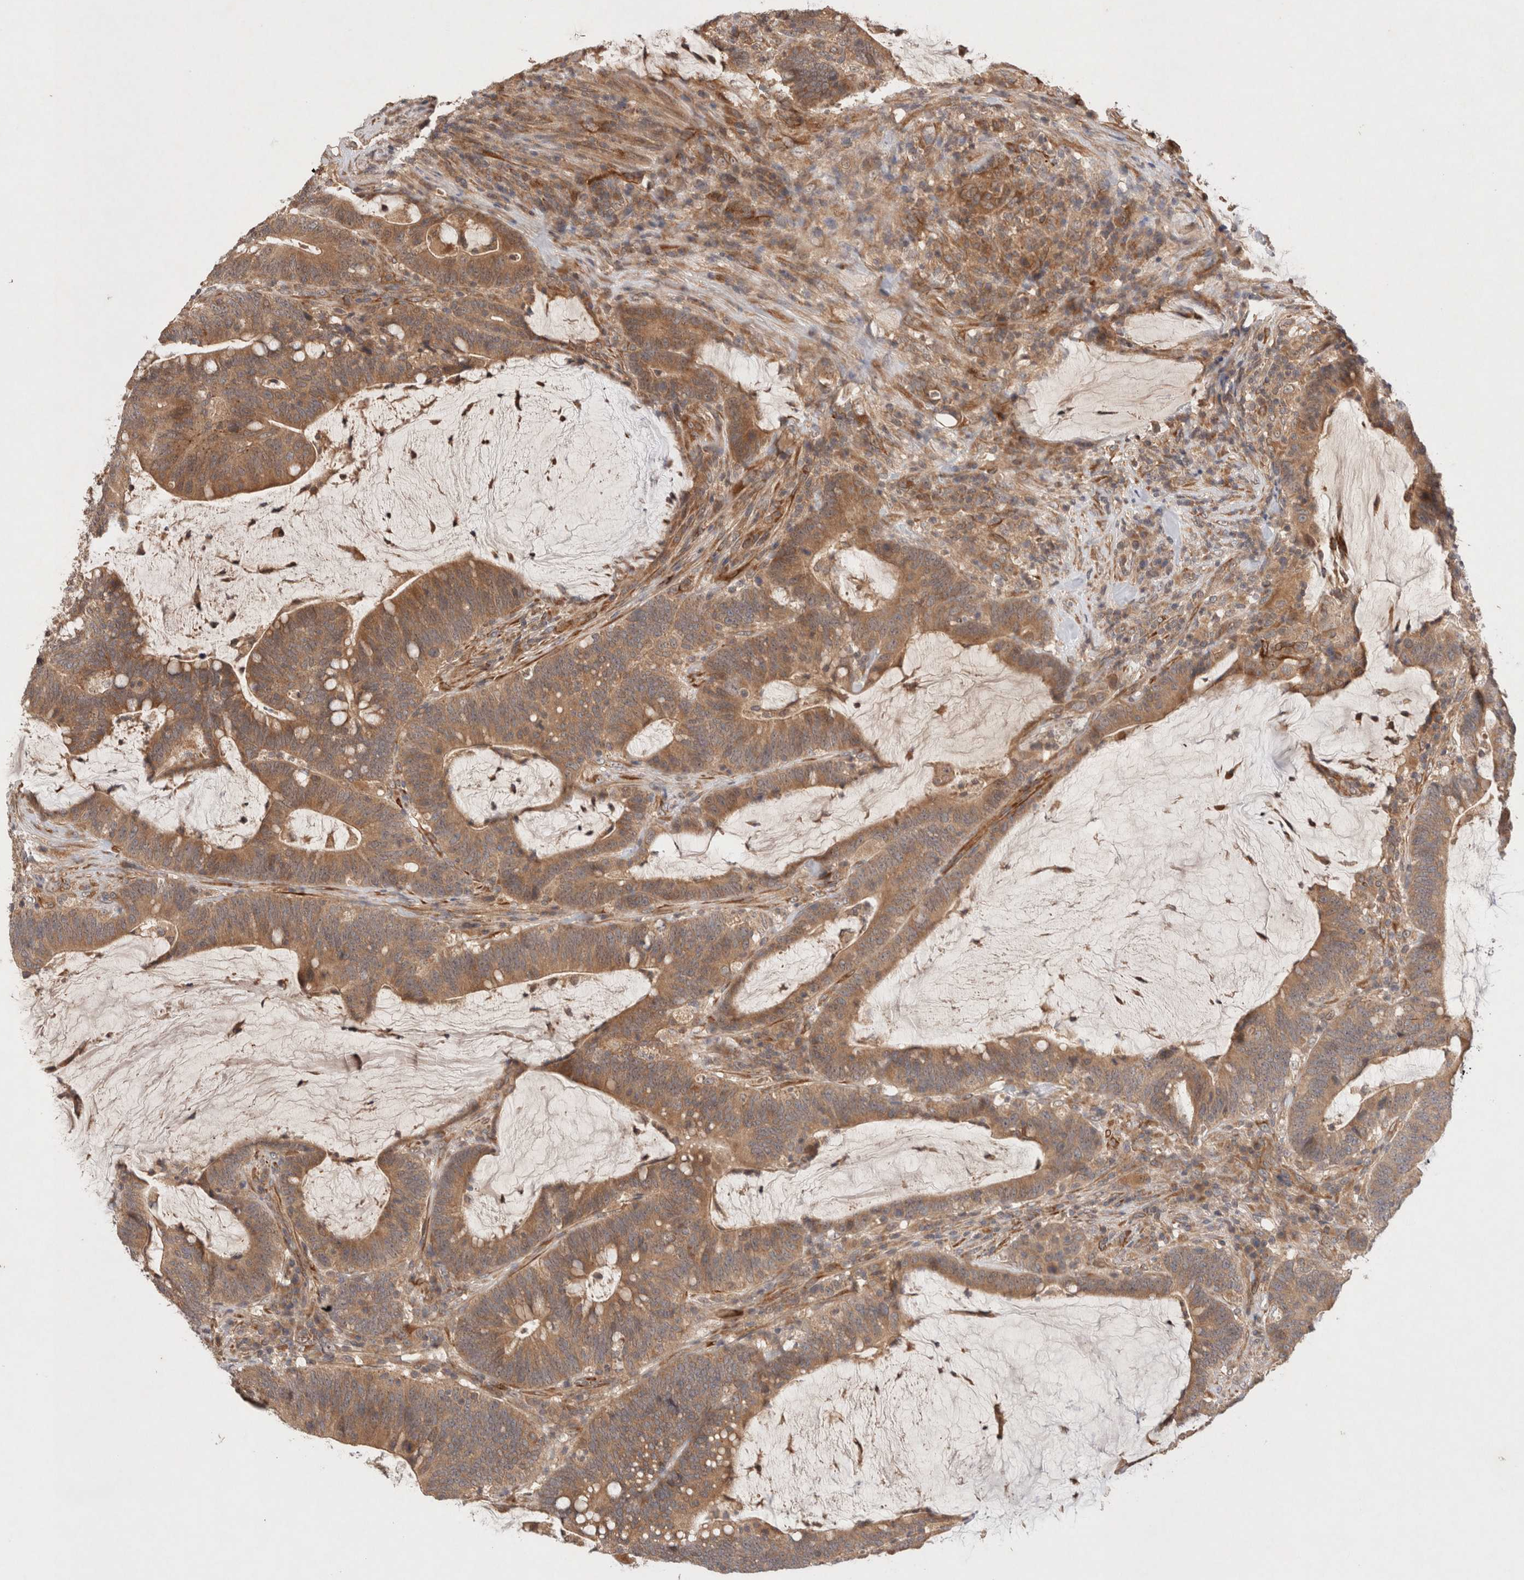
{"staining": {"intensity": "strong", "quantity": ">75%", "location": "cytoplasmic/membranous"}, "tissue": "colorectal cancer", "cell_type": "Tumor cells", "image_type": "cancer", "snomed": [{"axis": "morphology", "description": "Adenocarcinoma, NOS"}, {"axis": "topography", "description": "Colon"}], "caption": "Strong cytoplasmic/membranous expression for a protein is present in approximately >75% of tumor cells of colorectal cancer (adenocarcinoma) using immunohistochemistry (IHC).", "gene": "KLHL20", "patient": {"sex": "female", "age": 66}}